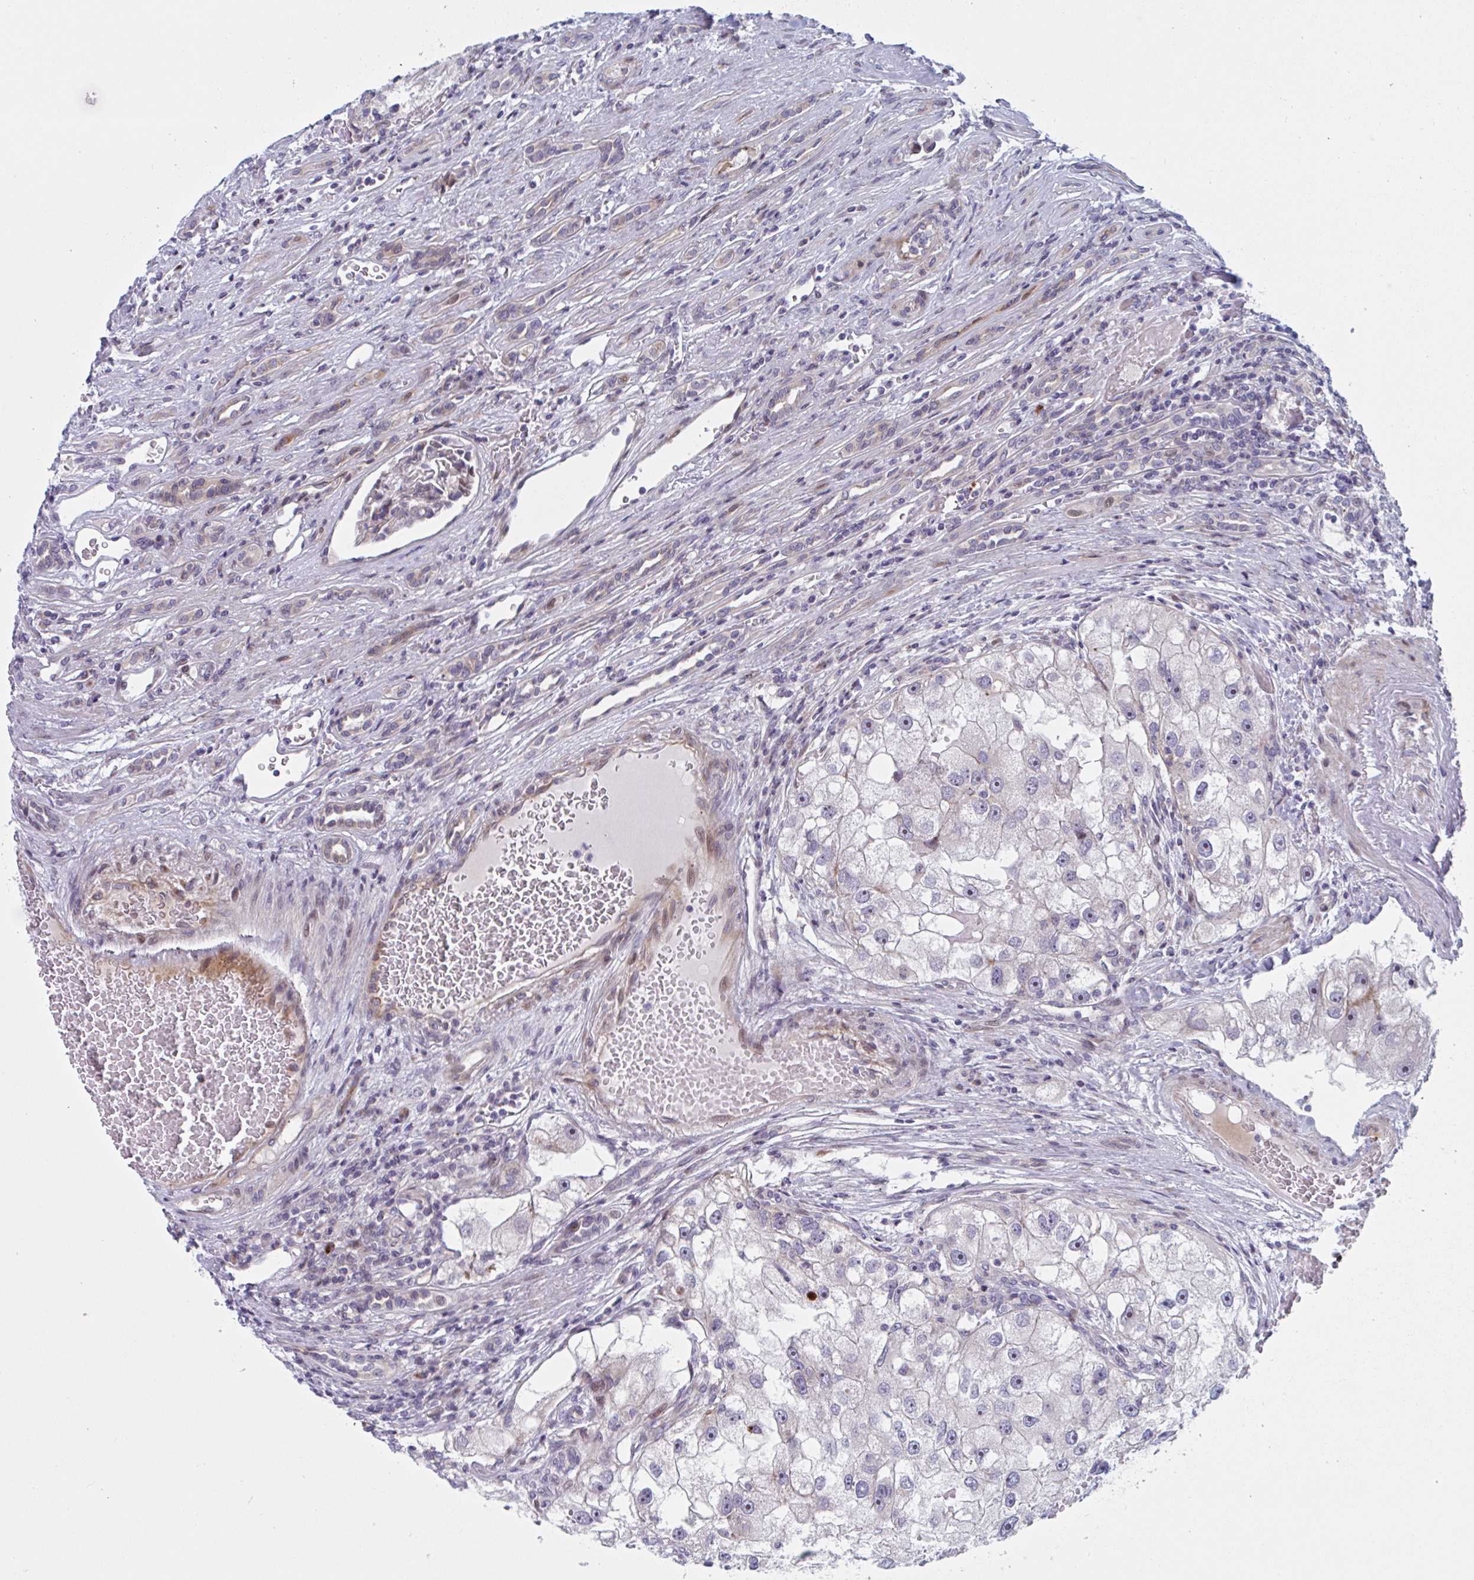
{"staining": {"intensity": "negative", "quantity": "none", "location": "none"}, "tissue": "renal cancer", "cell_type": "Tumor cells", "image_type": "cancer", "snomed": [{"axis": "morphology", "description": "Adenocarcinoma, NOS"}, {"axis": "topography", "description": "Kidney"}], "caption": "Tumor cells show no significant positivity in renal adenocarcinoma.", "gene": "DUXA", "patient": {"sex": "male", "age": 63}}